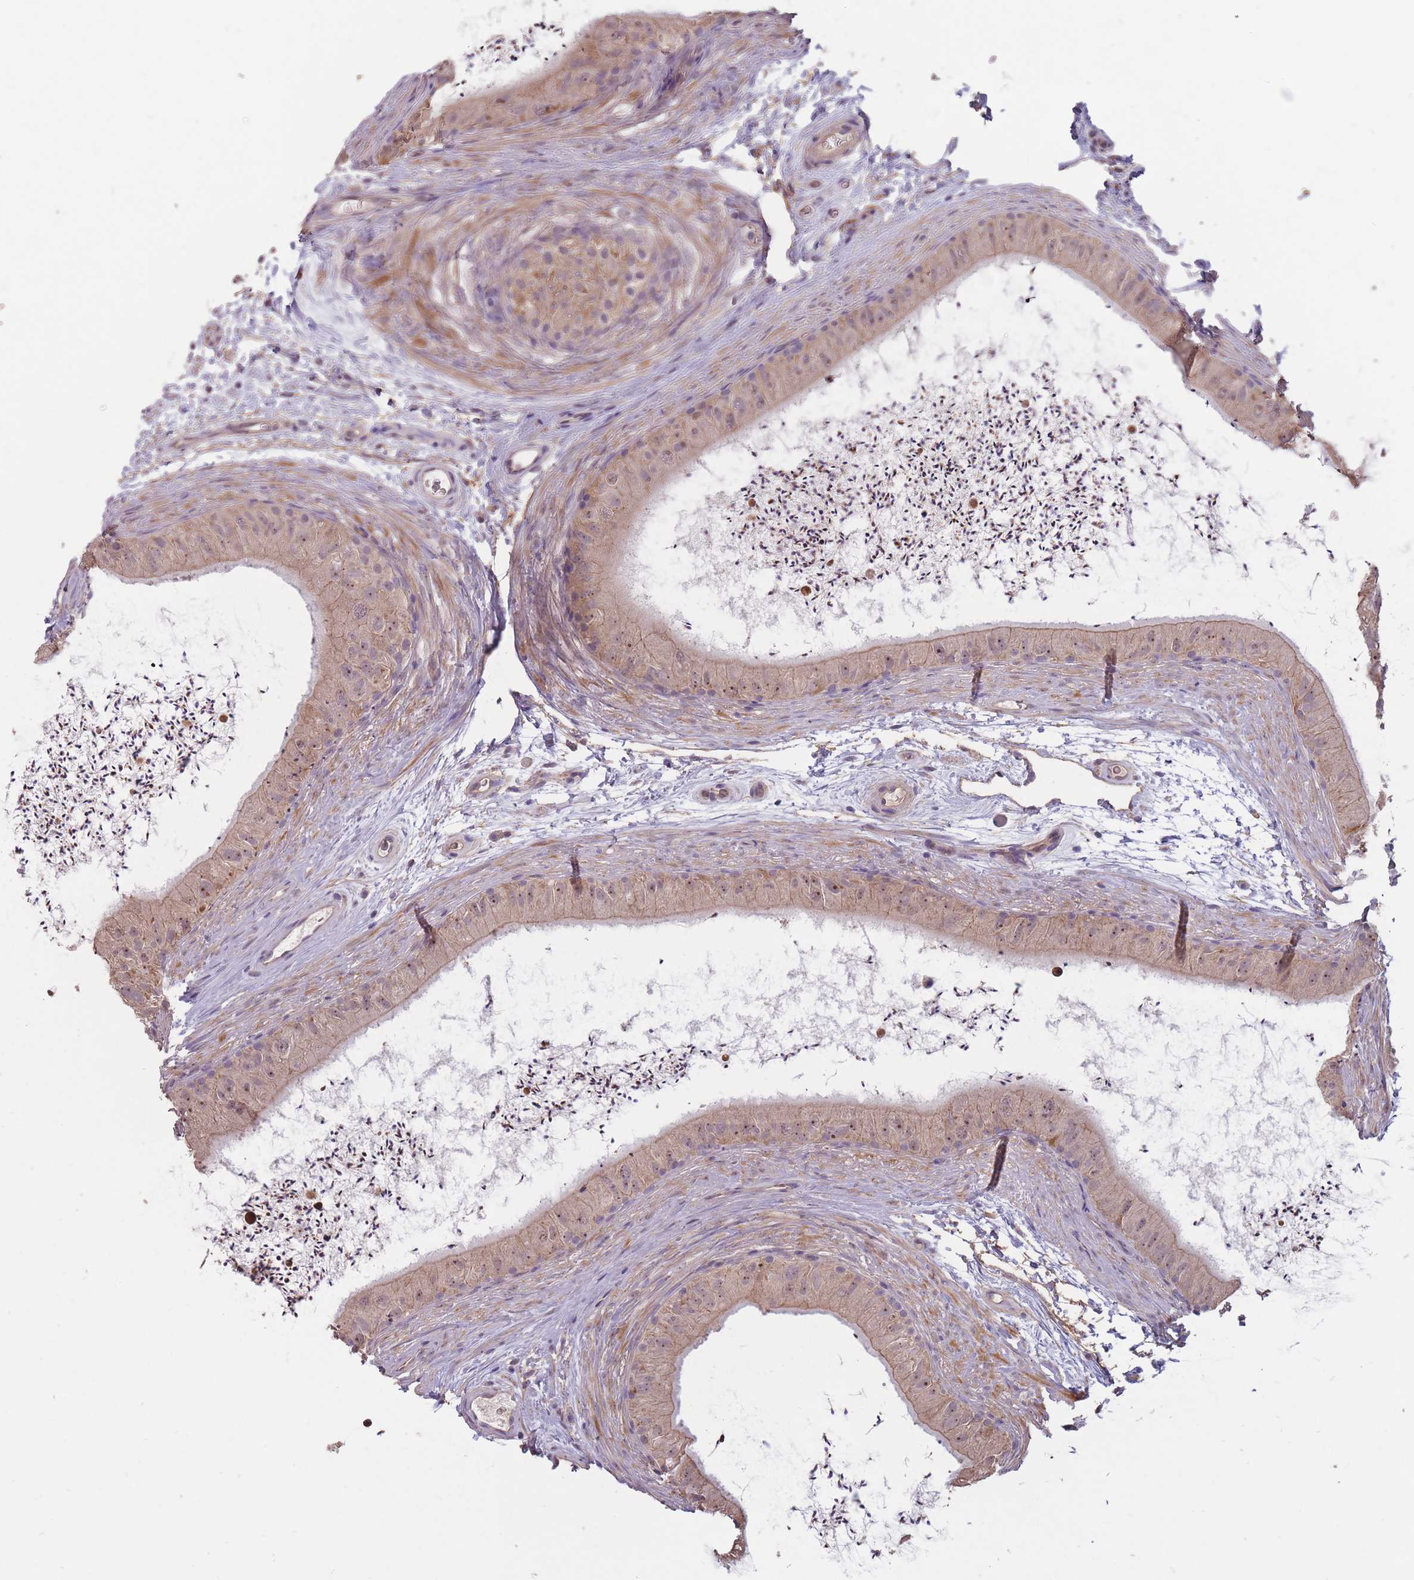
{"staining": {"intensity": "weak", "quantity": ">75%", "location": "cytoplasmic/membranous,nuclear"}, "tissue": "epididymis", "cell_type": "Glandular cells", "image_type": "normal", "snomed": [{"axis": "morphology", "description": "Normal tissue, NOS"}, {"axis": "topography", "description": "Epididymis"}], "caption": "IHC (DAB) staining of normal epididymis demonstrates weak cytoplasmic/membranous,nuclear protein staining in about >75% of glandular cells. The staining is performed using DAB brown chromogen to label protein expression. The nuclei are counter-stained blue using hematoxylin.", "gene": "KIAA1755", "patient": {"sex": "male", "age": 50}}